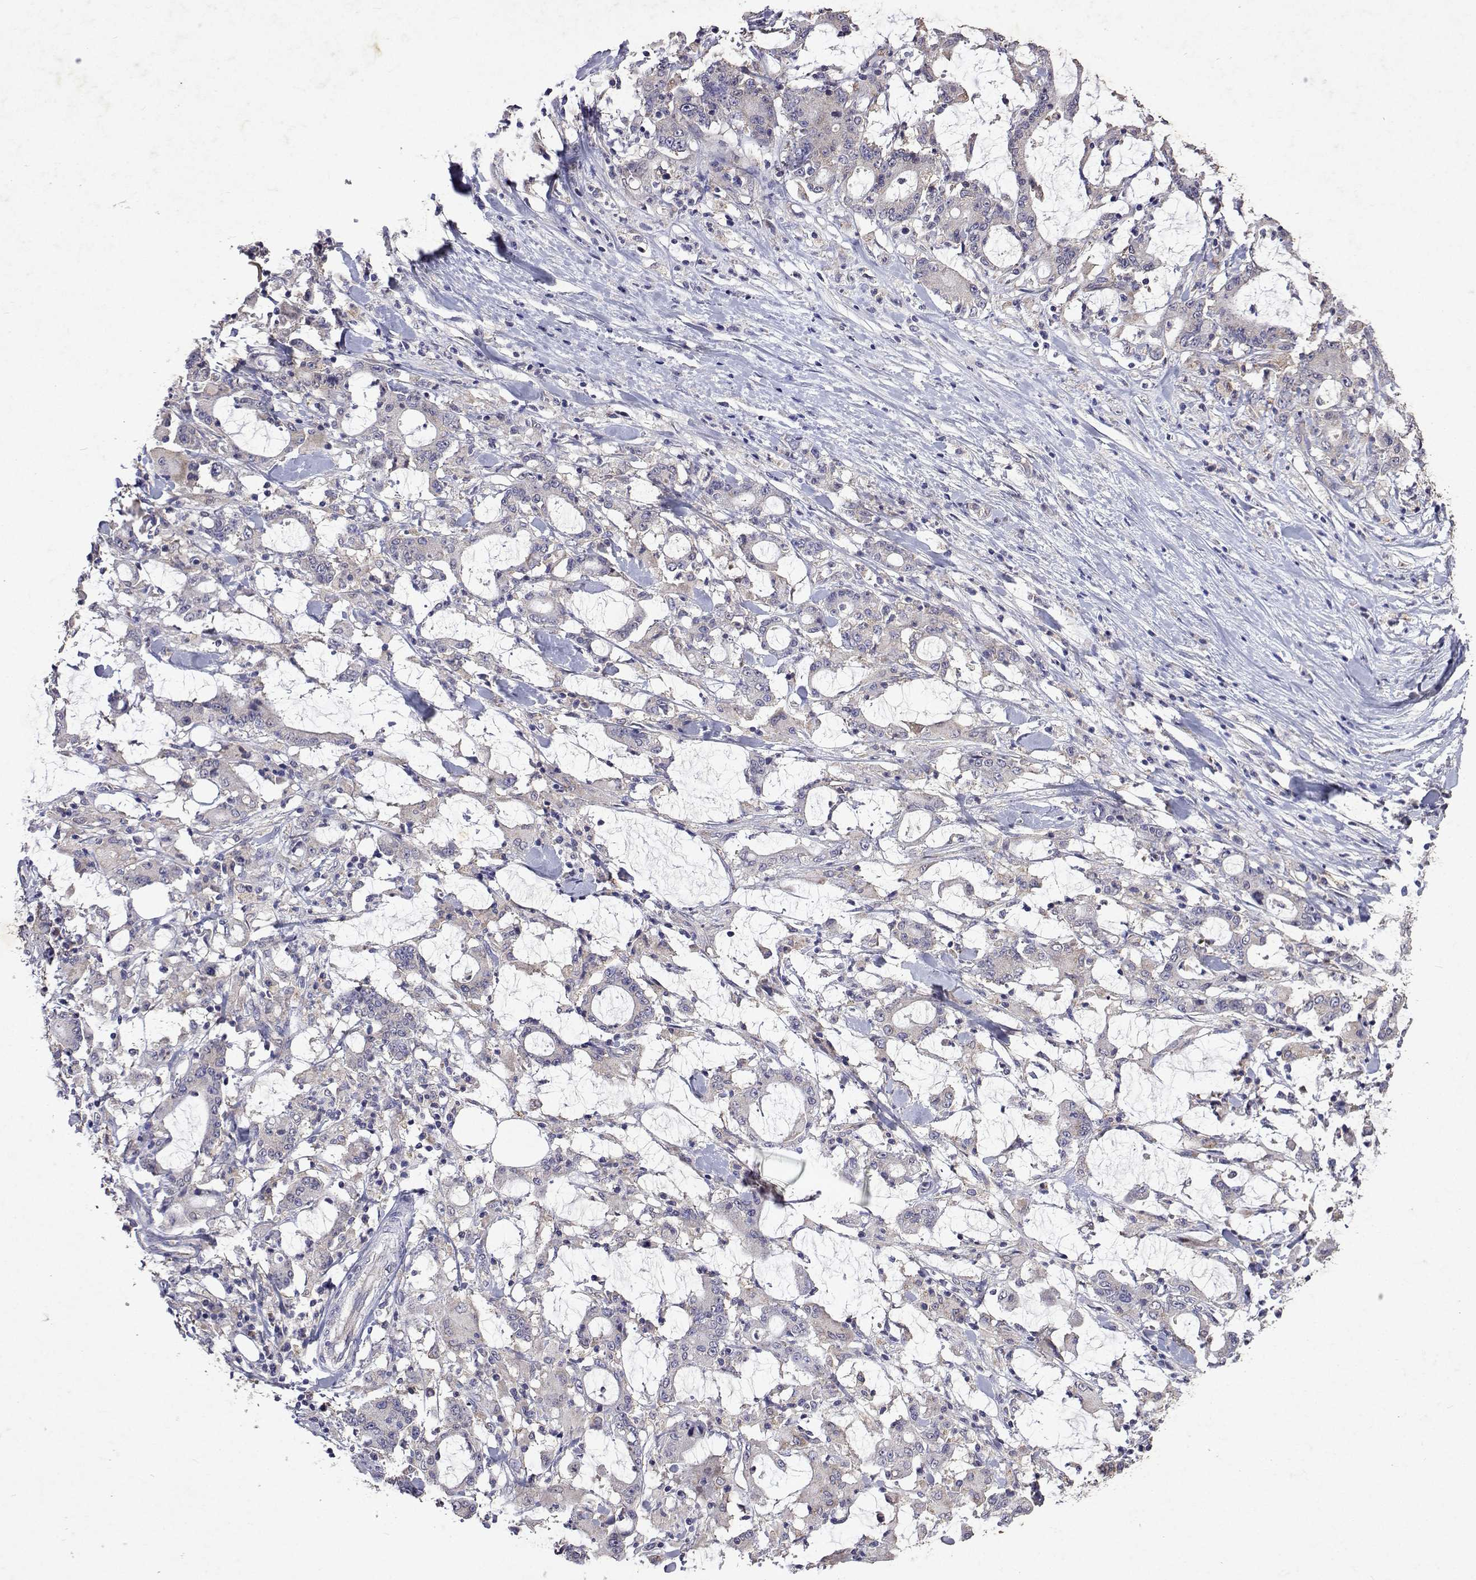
{"staining": {"intensity": "negative", "quantity": "none", "location": "none"}, "tissue": "stomach cancer", "cell_type": "Tumor cells", "image_type": "cancer", "snomed": [{"axis": "morphology", "description": "Adenocarcinoma, NOS"}, {"axis": "topography", "description": "Stomach, upper"}], "caption": "An IHC image of stomach cancer is shown. There is no staining in tumor cells of stomach cancer.", "gene": "TARBP2", "patient": {"sex": "male", "age": 68}}